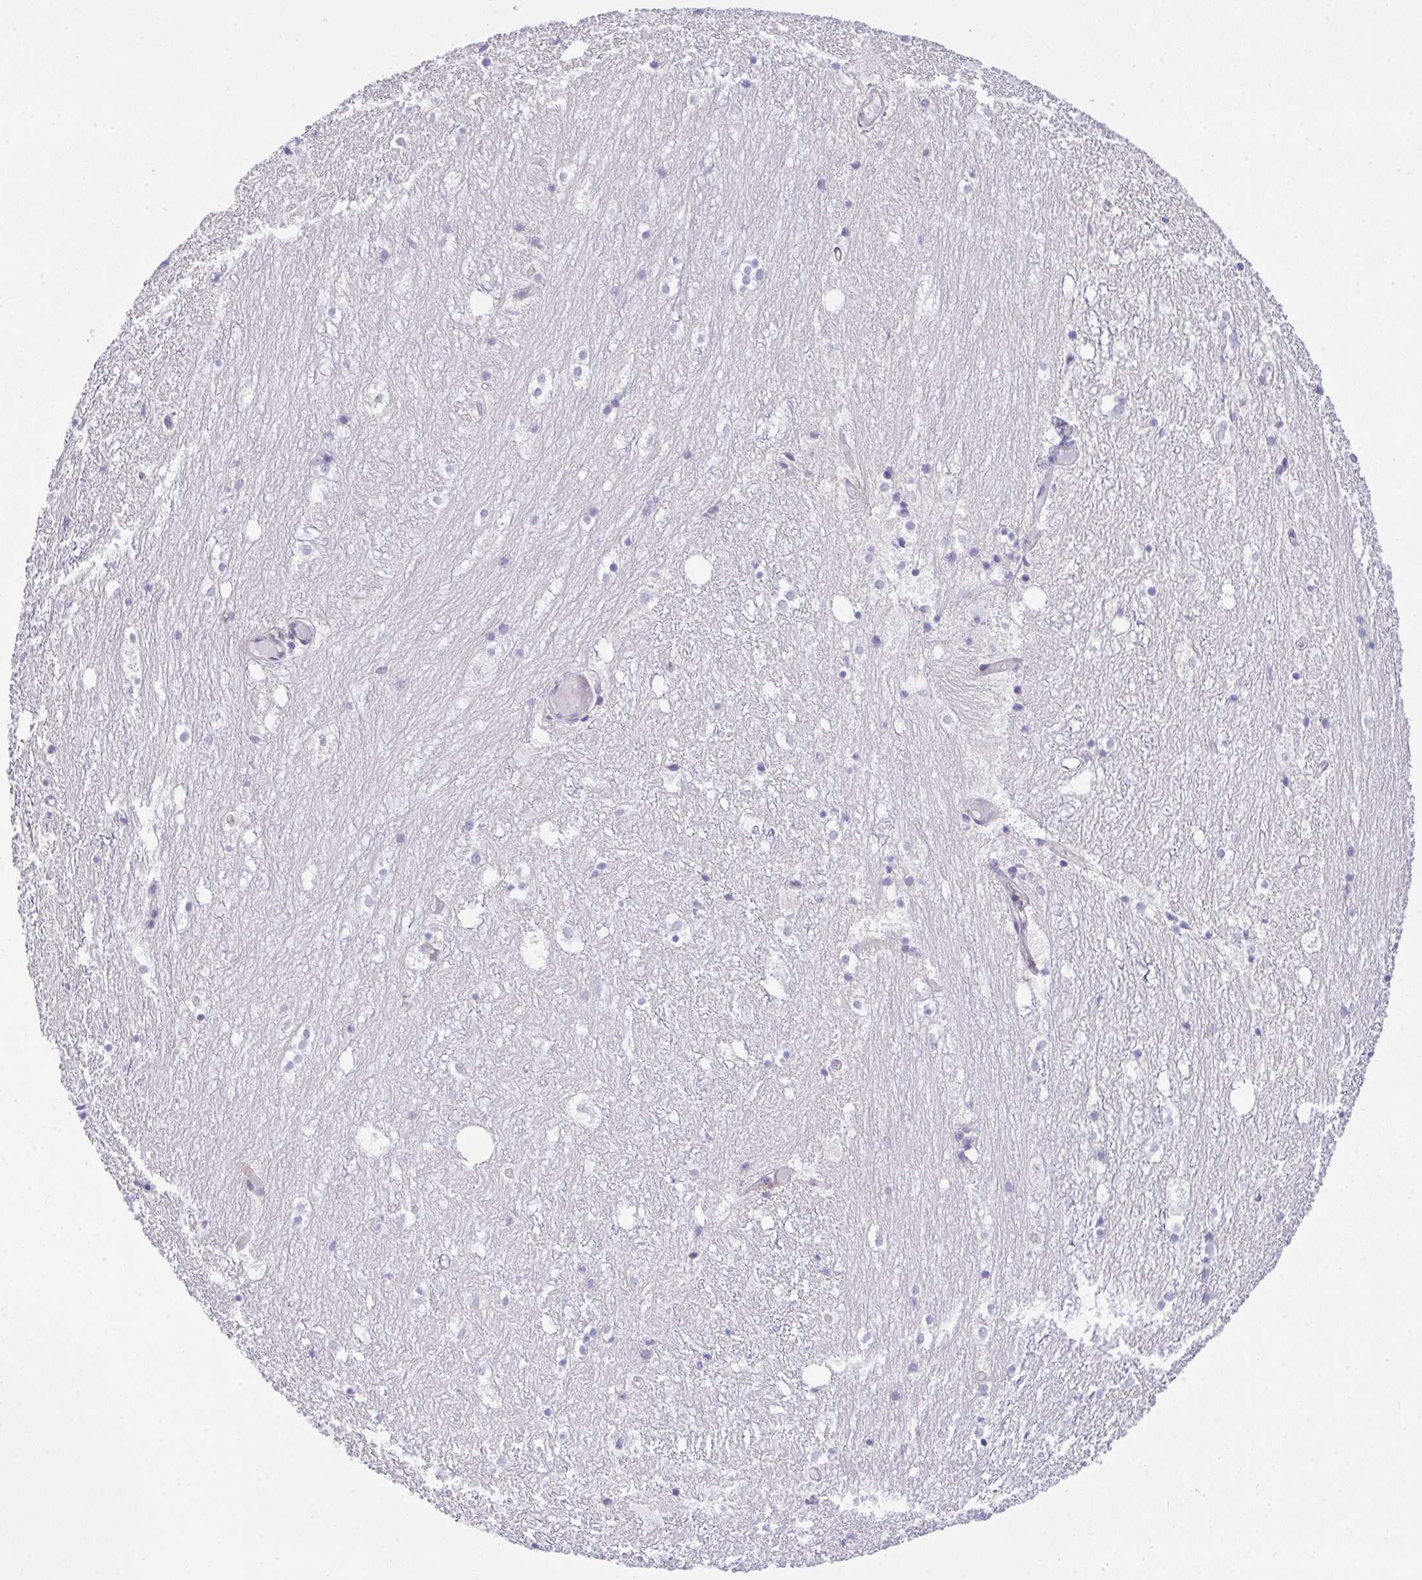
{"staining": {"intensity": "negative", "quantity": "none", "location": "none"}, "tissue": "hippocampus", "cell_type": "Glial cells", "image_type": "normal", "snomed": [{"axis": "morphology", "description": "Normal tissue, NOS"}, {"axis": "topography", "description": "Hippocampus"}], "caption": "Hippocampus was stained to show a protein in brown. There is no significant staining in glial cells. Brightfield microscopy of immunohistochemistry stained with DAB (brown) and hematoxylin (blue), captured at high magnification.", "gene": "HOXD12", "patient": {"sex": "female", "age": 52}}